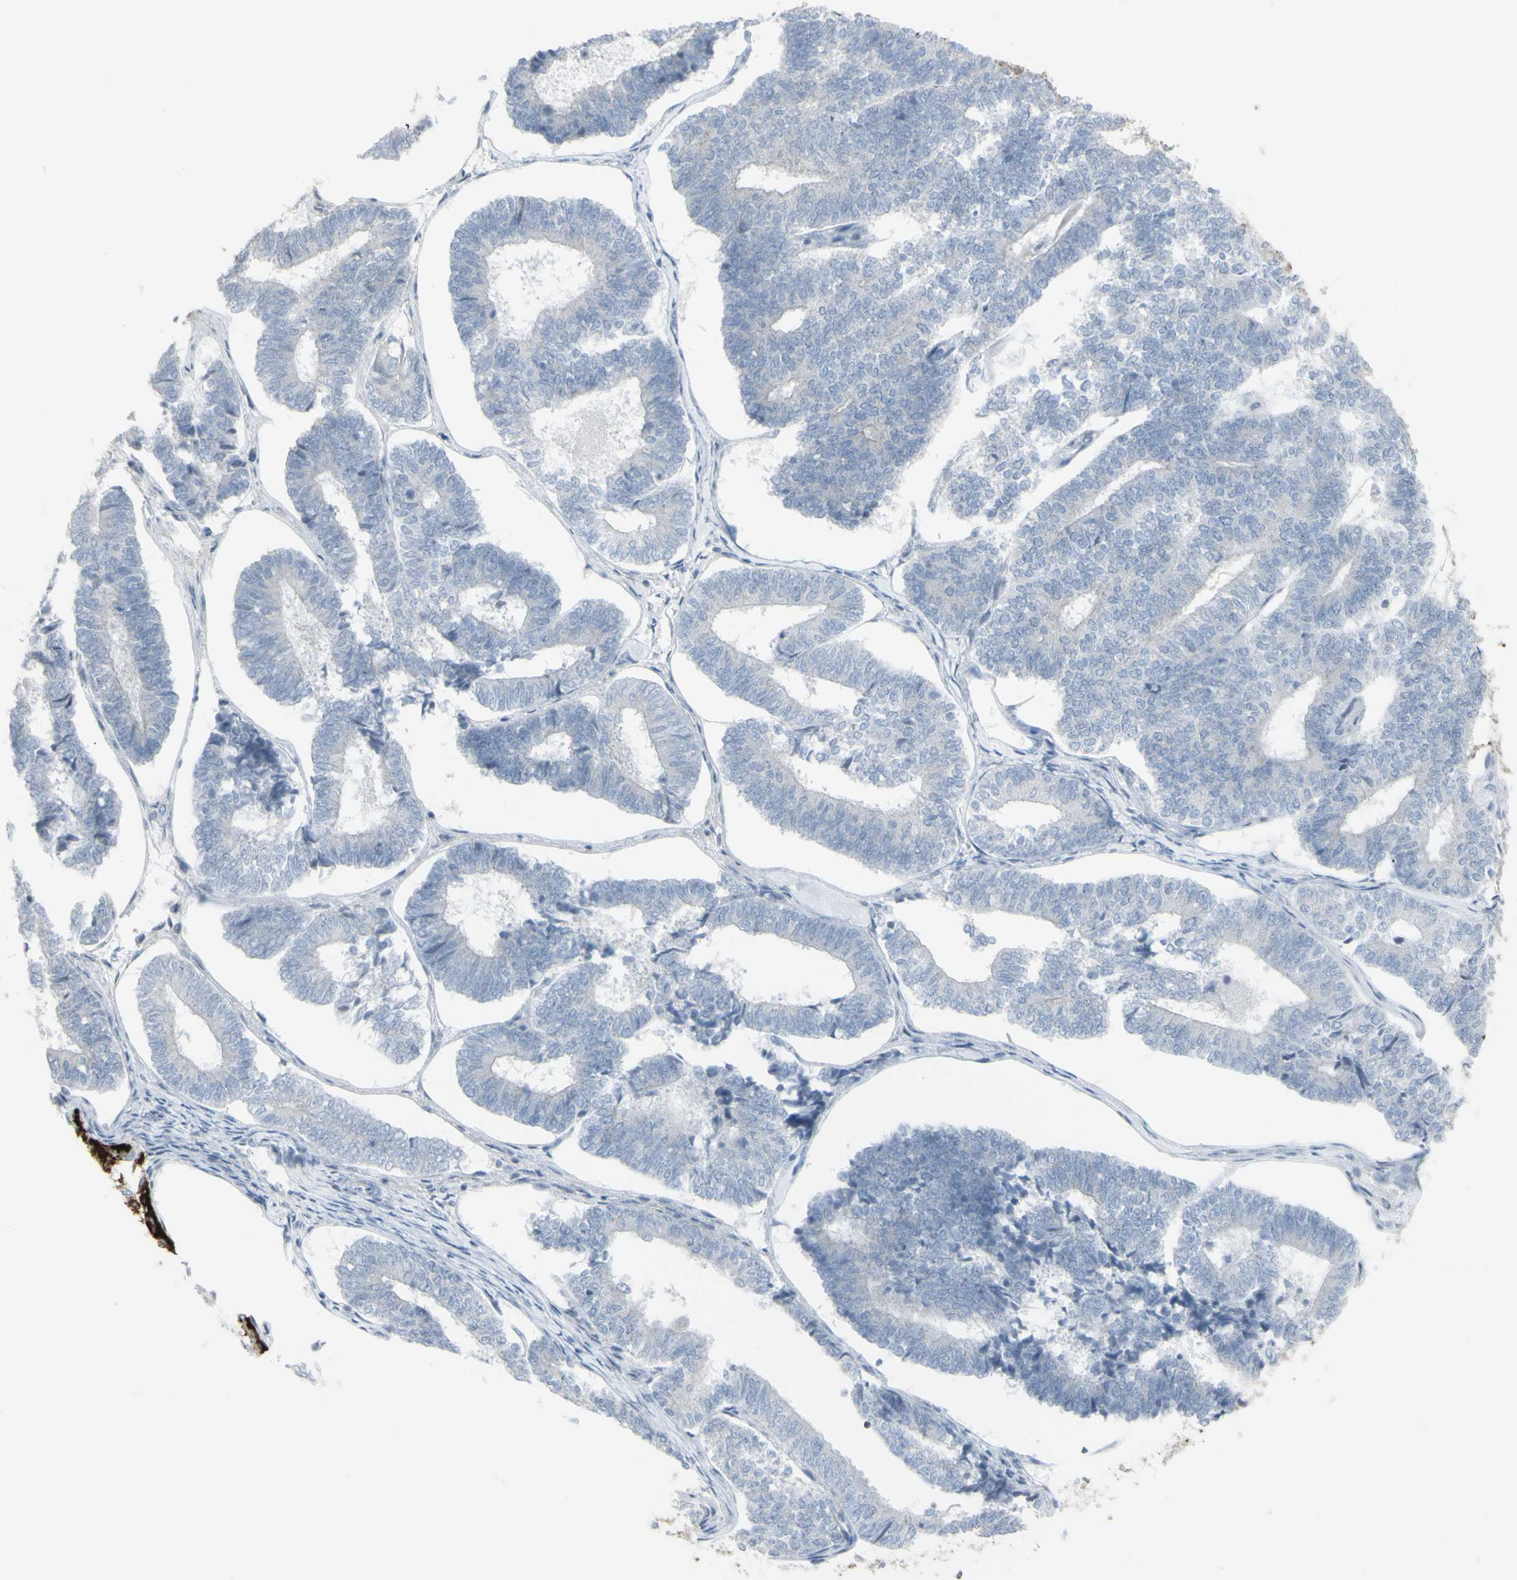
{"staining": {"intensity": "negative", "quantity": "none", "location": "none"}, "tissue": "endometrial cancer", "cell_type": "Tumor cells", "image_type": "cancer", "snomed": [{"axis": "morphology", "description": "Adenocarcinoma, NOS"}, {"axis": "topography", "description": "Endometrium"}], "caption": "Immunohistochemical staining of adenocarcinoma (endometrial) displays no significant staining in tumor cells.", "gene": "MUC5AC", "patient": {"sex": "female", "age": 70}}